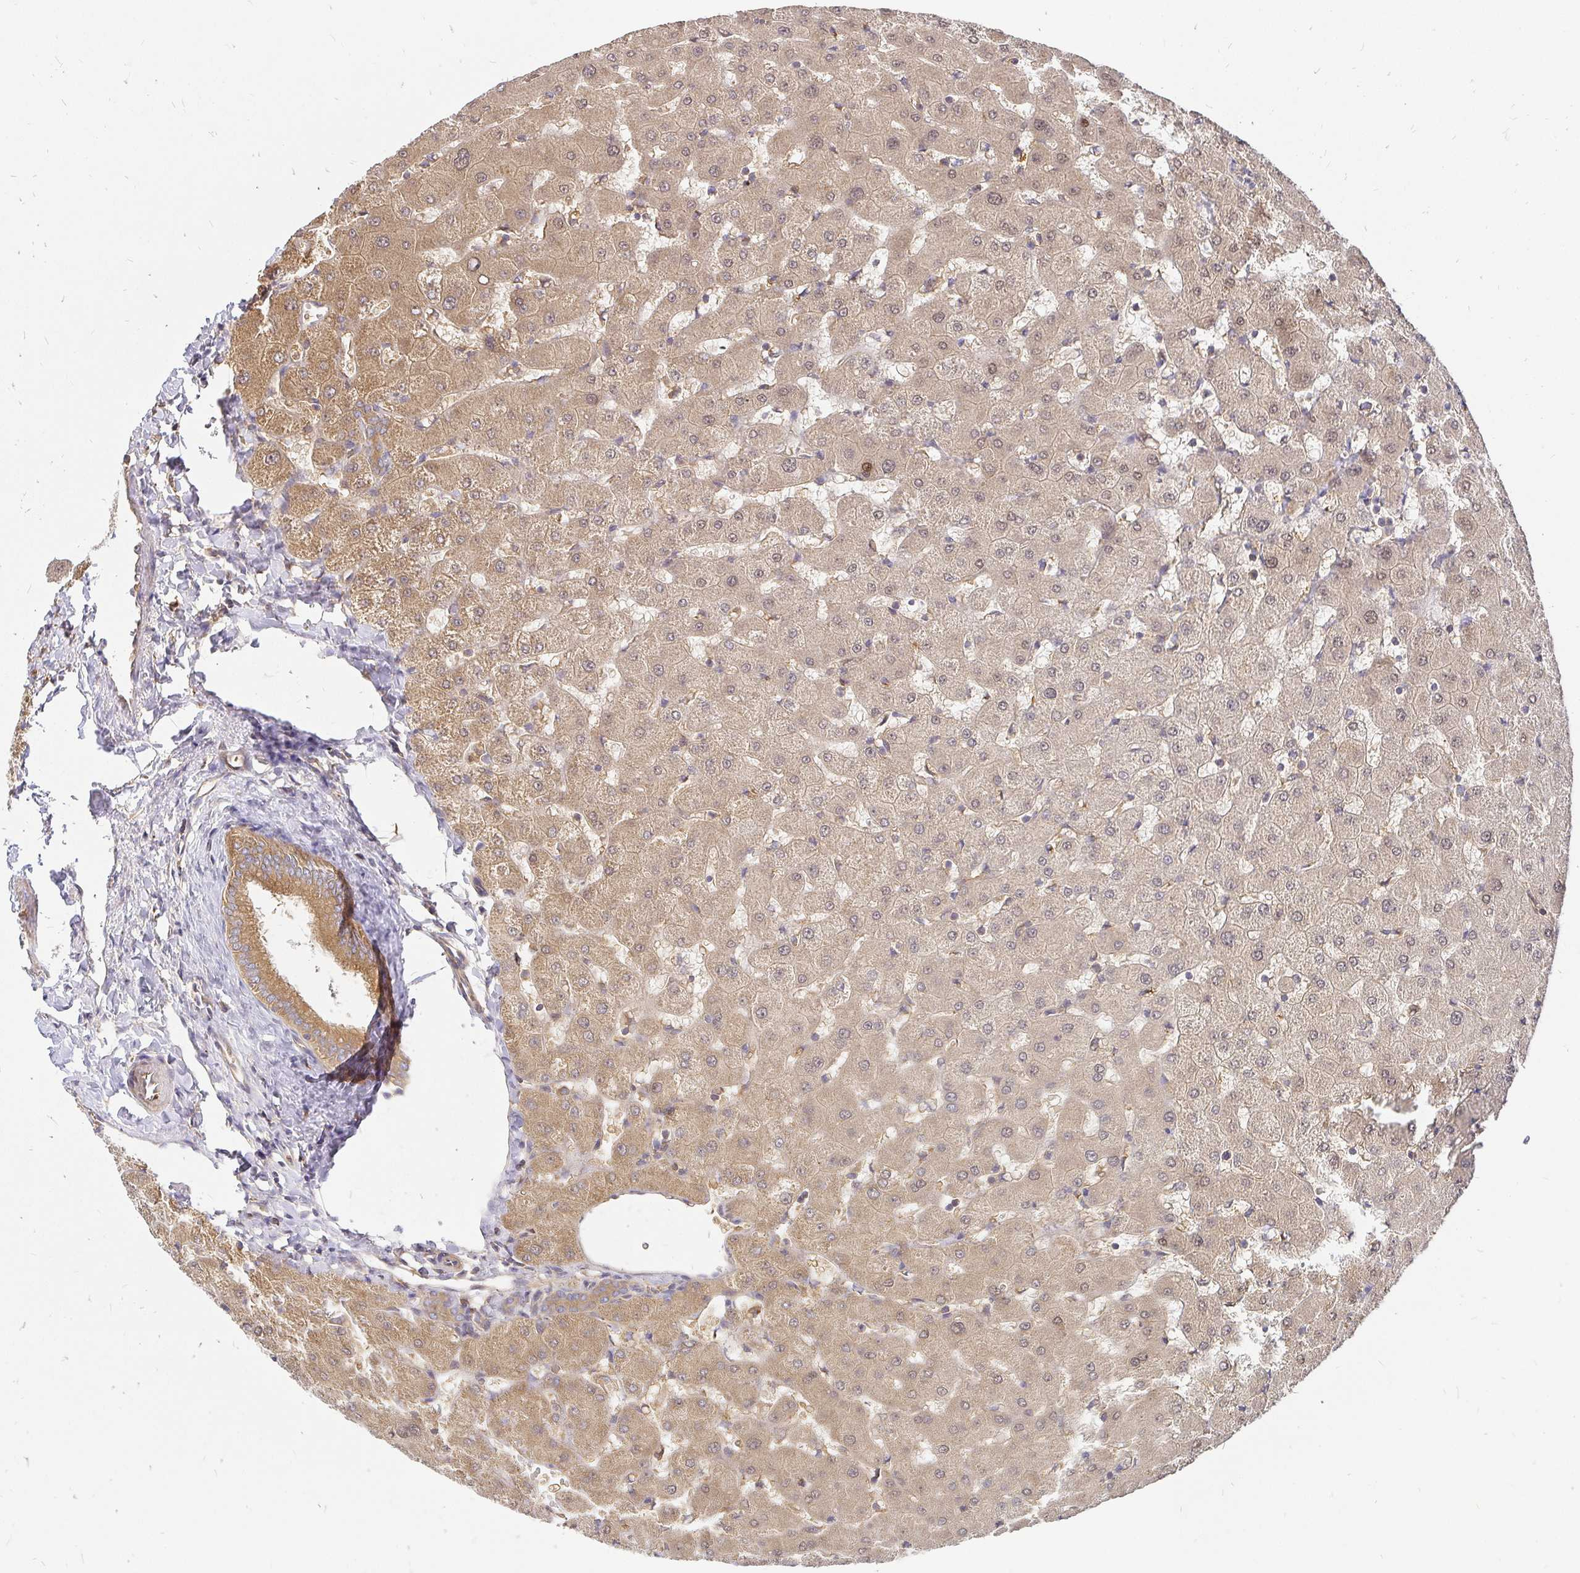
{"staining": {"intensity": "moderate", "quantity": ">75%", "location": "cytoplasmic/membranous"}, "tissue": "liver", "cell_type": "Cholangiocytes", "image_type": "normal", "snomed": [{"axis": "morphology", "description": "Normal tissue, NOS"}, {"axis": "topography", "description": "Liver"}], "caption": "Moderate cytoplasmic/membranous staining is seen in about >75% of cholangiocytes in normal liver.", "gene": "KIF5B", "patient": {"sex": "female", "age": 63}}